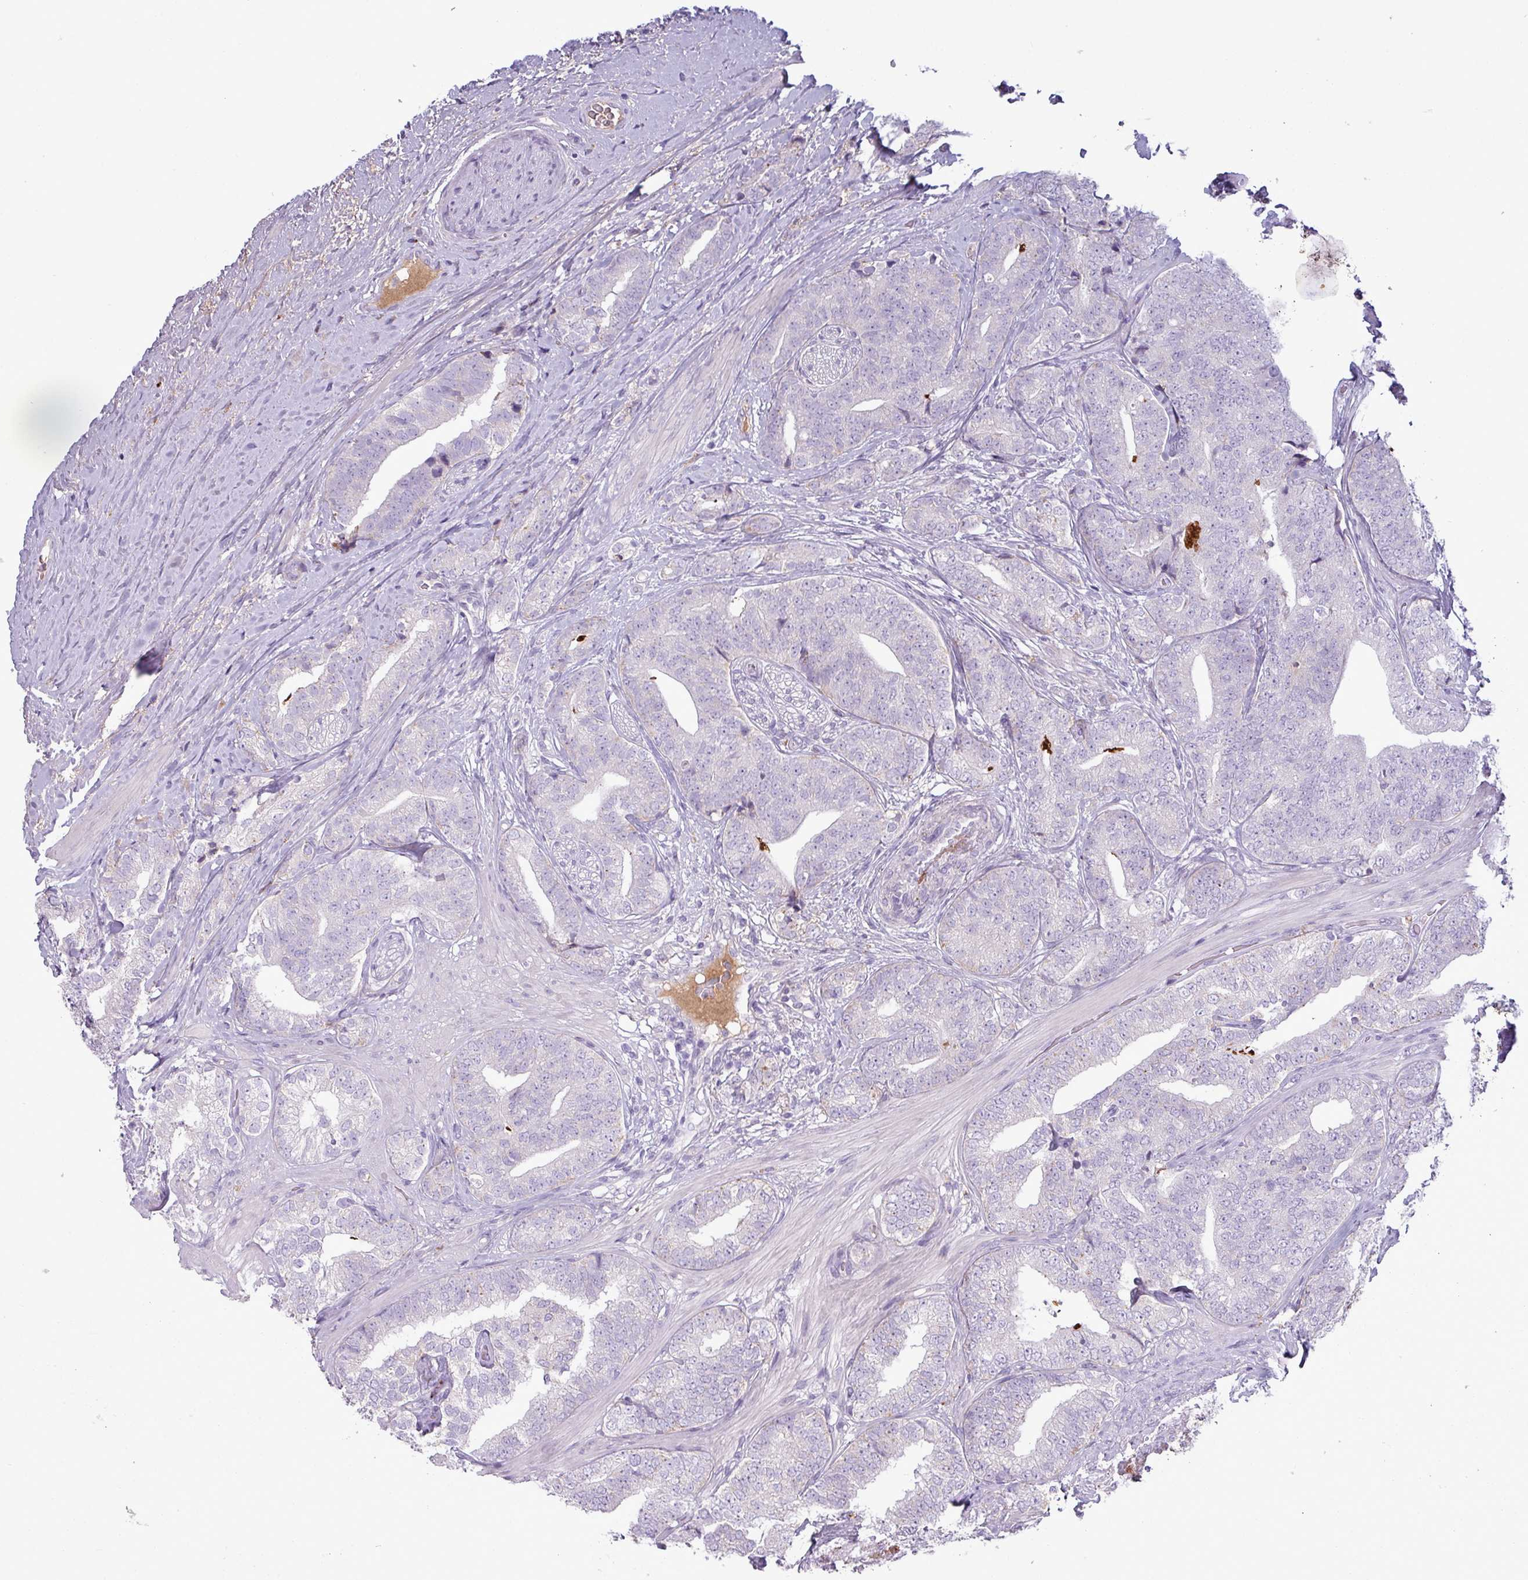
{"staining": {"intensity": "negative", "quantity": "none", "location": "none"}, "tissue": "prostate cancer", "cell_type": "Tumor cells", "image_type": "cancer", "snomed": [{"axis": "morphology", "description": "Adenocarcinoma, High grade"}, {"axis": "topography", "description": "Prostate"}], "caption": "IHC of human prostate cancer (high-grade adenocarcinoma) exhibits no positivity in tumor cells.", "gene": "C4B", "patient": {"sex": "male", "age": 72}}